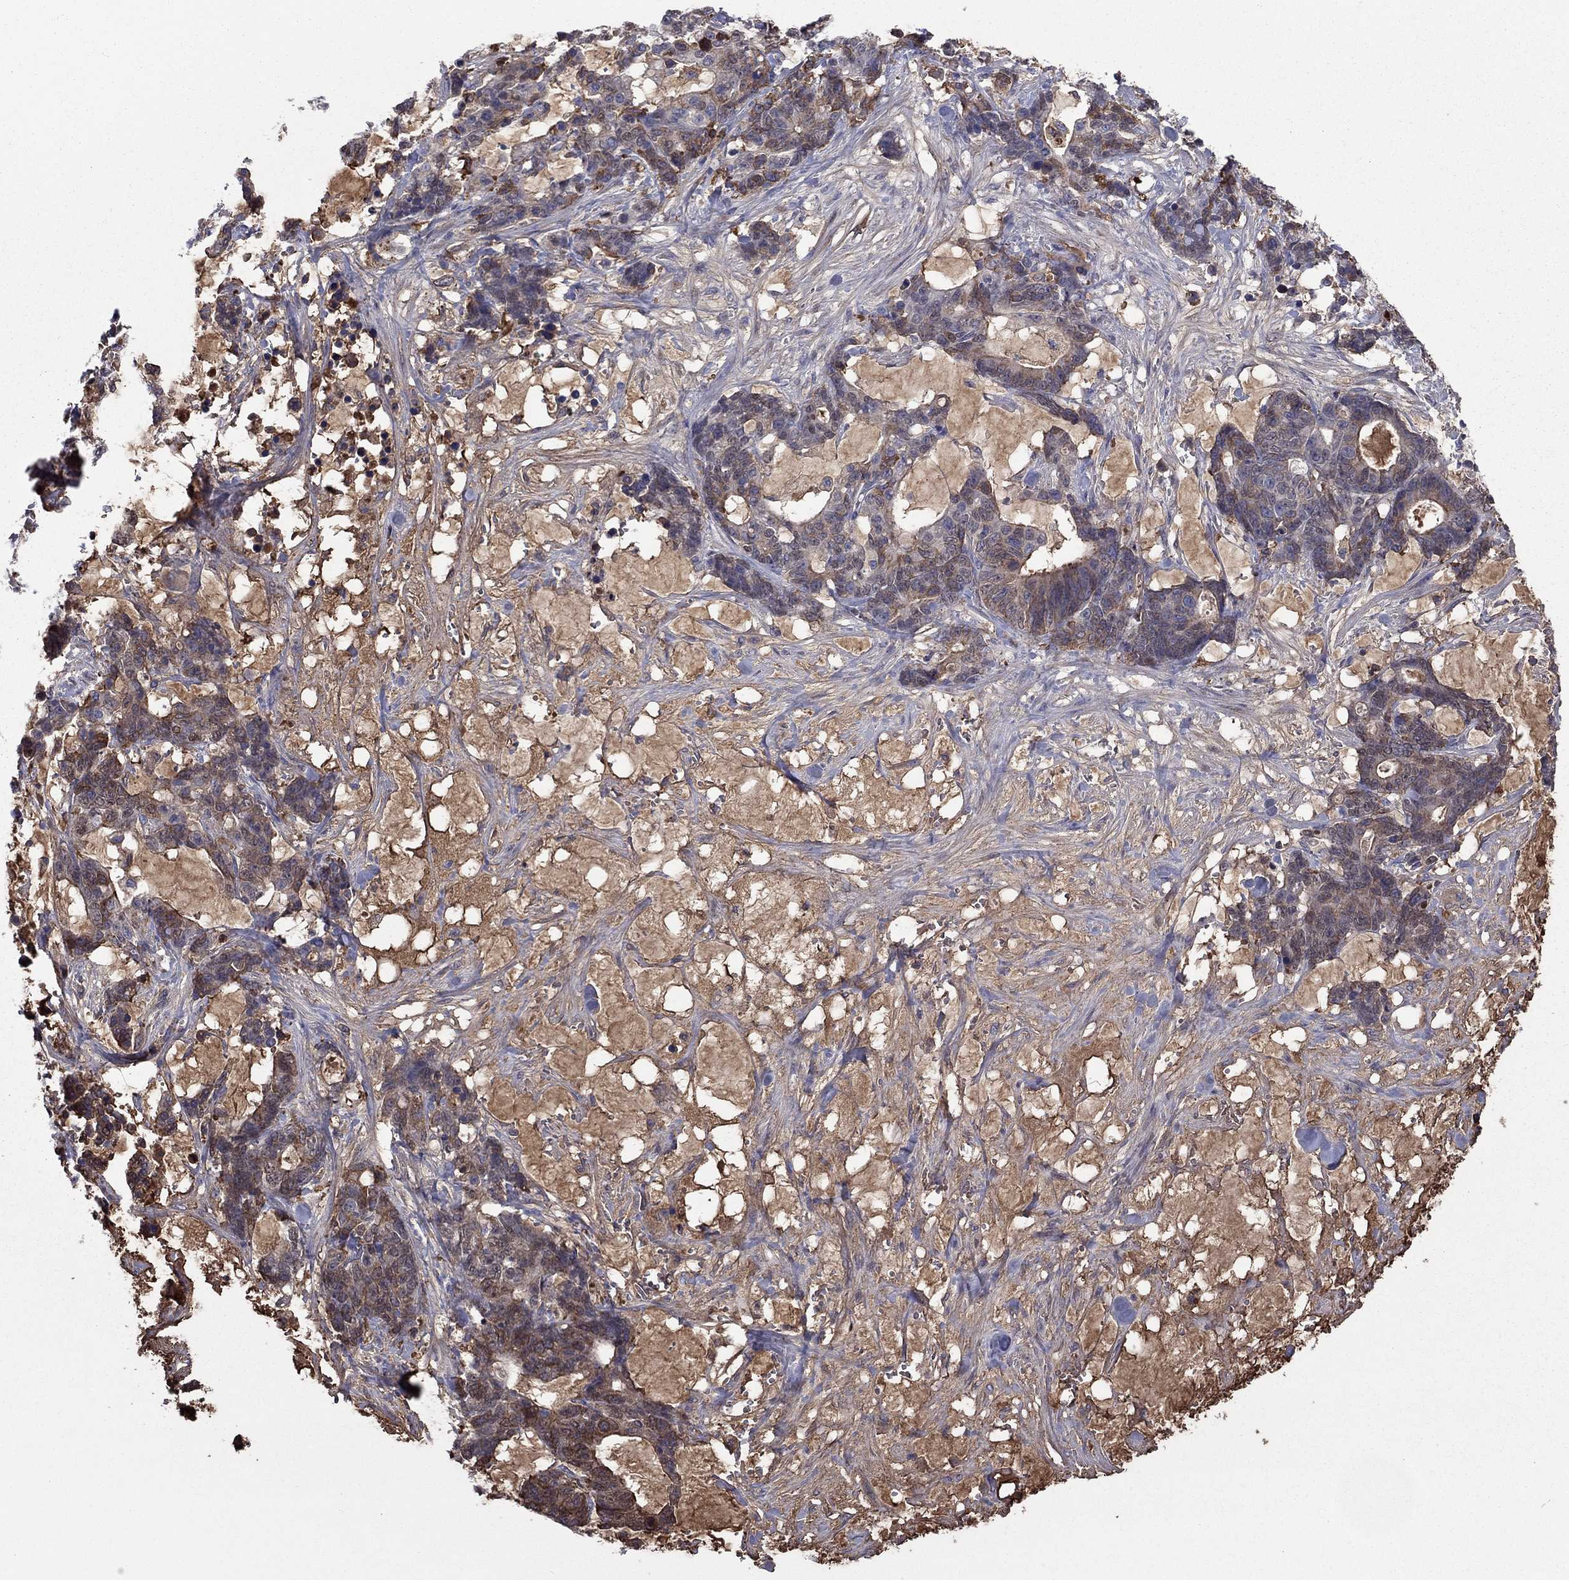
{"staining": {"intensity": "strong", "quantity": "<25%", "location": "cytoplasmic/membranous"}, "tissue": "stomach cancer", "cell_type": "Tumor cells", "image_type": "cancer", "snomed": [{"axis": "morphology", "description": "Normal tissue, NOS"}, {"axis": "morphology", "description": "Adenocarcinoma, NOS"}, {"axis": "topography", "description": "Stomach"}], "caption": "An image of stomach cancer (adenocarcinoma) stained for a protein exhibits strong cytoplasmic/membranous brown staining in tumor cells. The staining was performed using DAB (3,3'-diaminobenzidine), with brown indicating positive protein expression. Nuclei are stained blue with hematoxylin.", "gene": "HPX", "patient": {"sex": "female", "age": 64}}